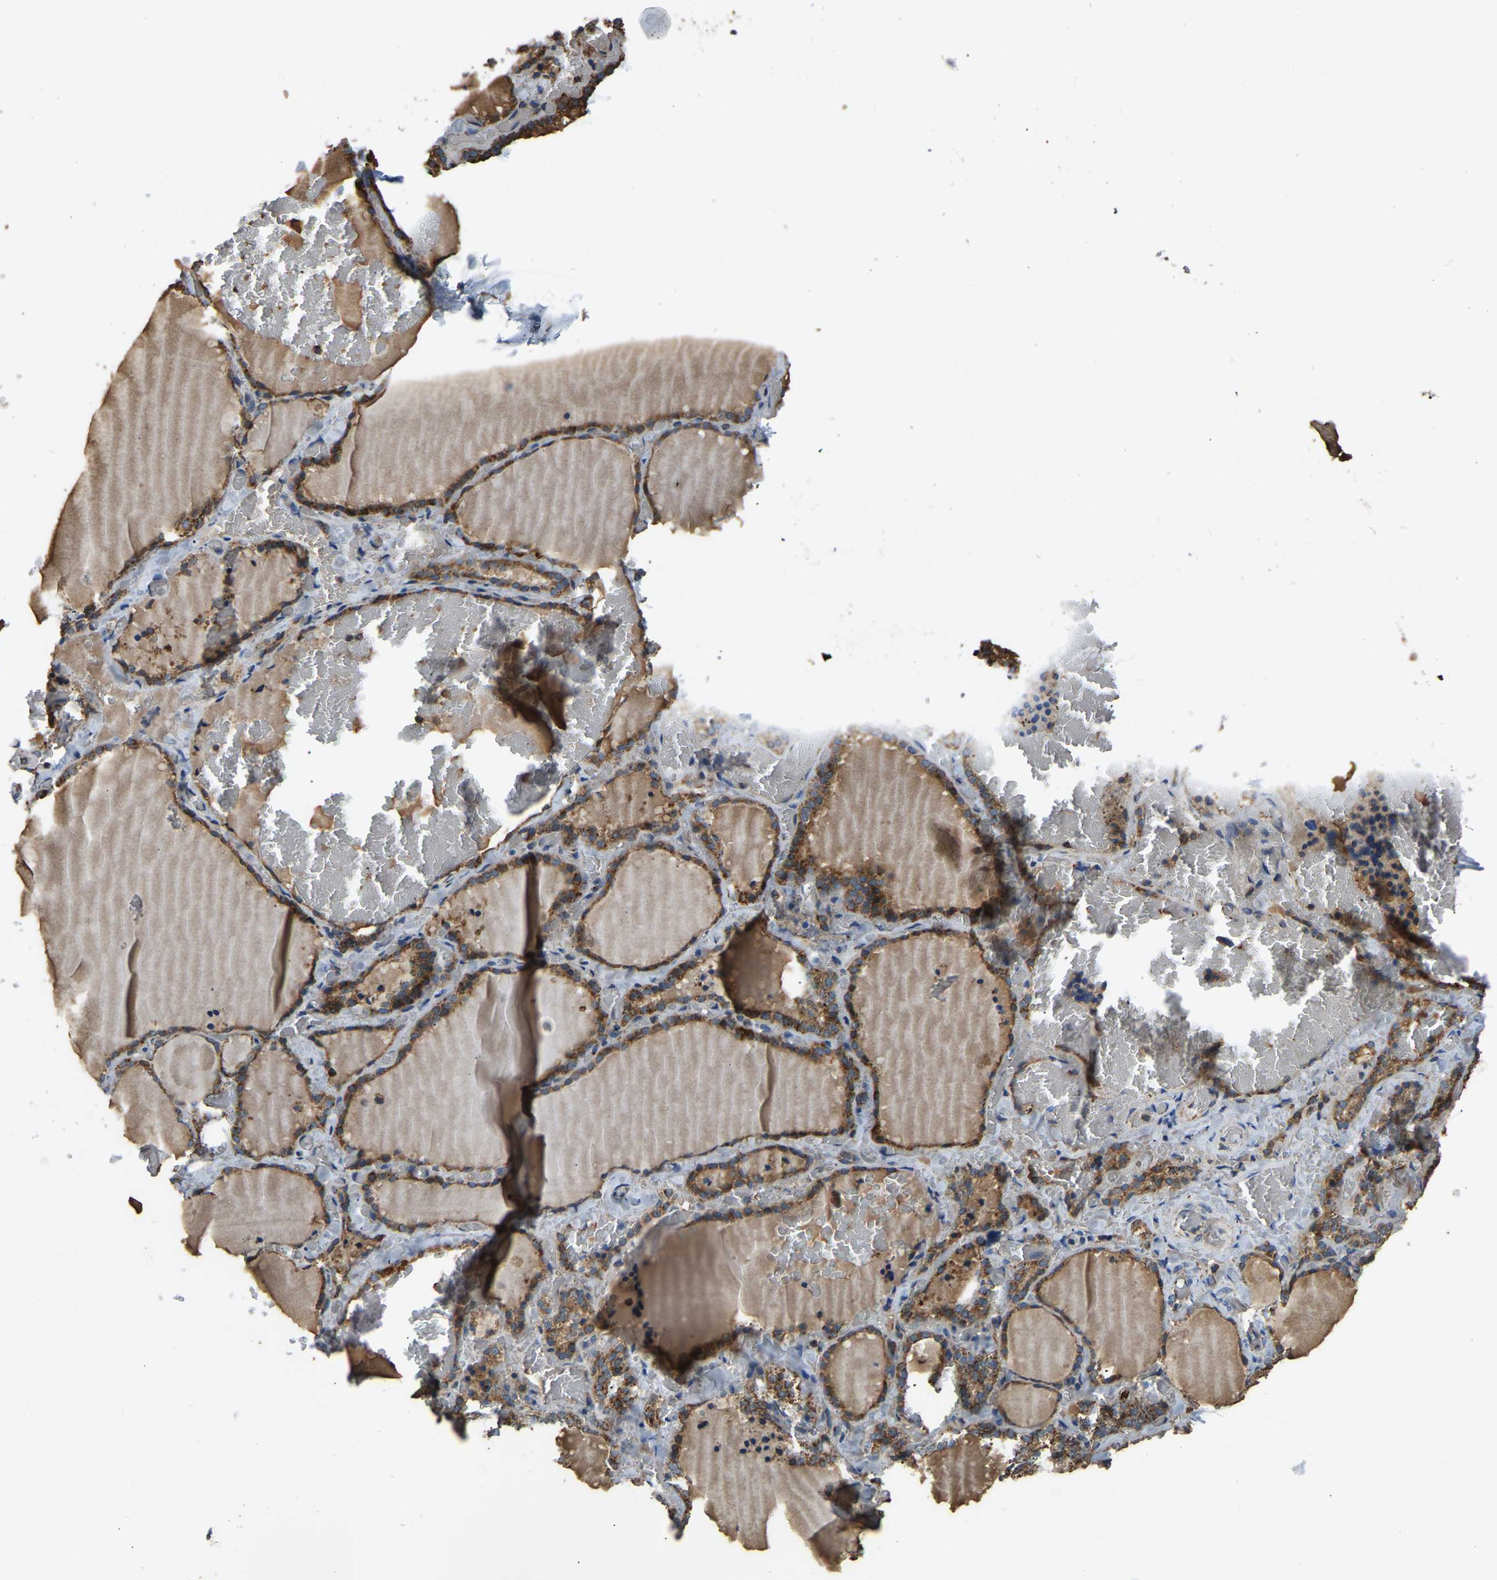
{"staining": {"intensity": "strong", "quantity": ">75%", "location": "cytoplasmic/membranous"}, "tissue": "thyroid gland", "cell_type": "Glandular cells", "image_type": "normal", "snomed": [{"axis": "morphology", "description": "Normal tissue, NOS"}, {"axis": "topography", "description": "Thyroid gland"}], "caption": "Thyroid gland stained with DAB immunohistochemistry (IHC) reveals high levels of strong cytoplasmic/membranous expression in about >75% of glandular cells.", "gene": "TUFM", "patient": {"sex": "female", "age": 22}}